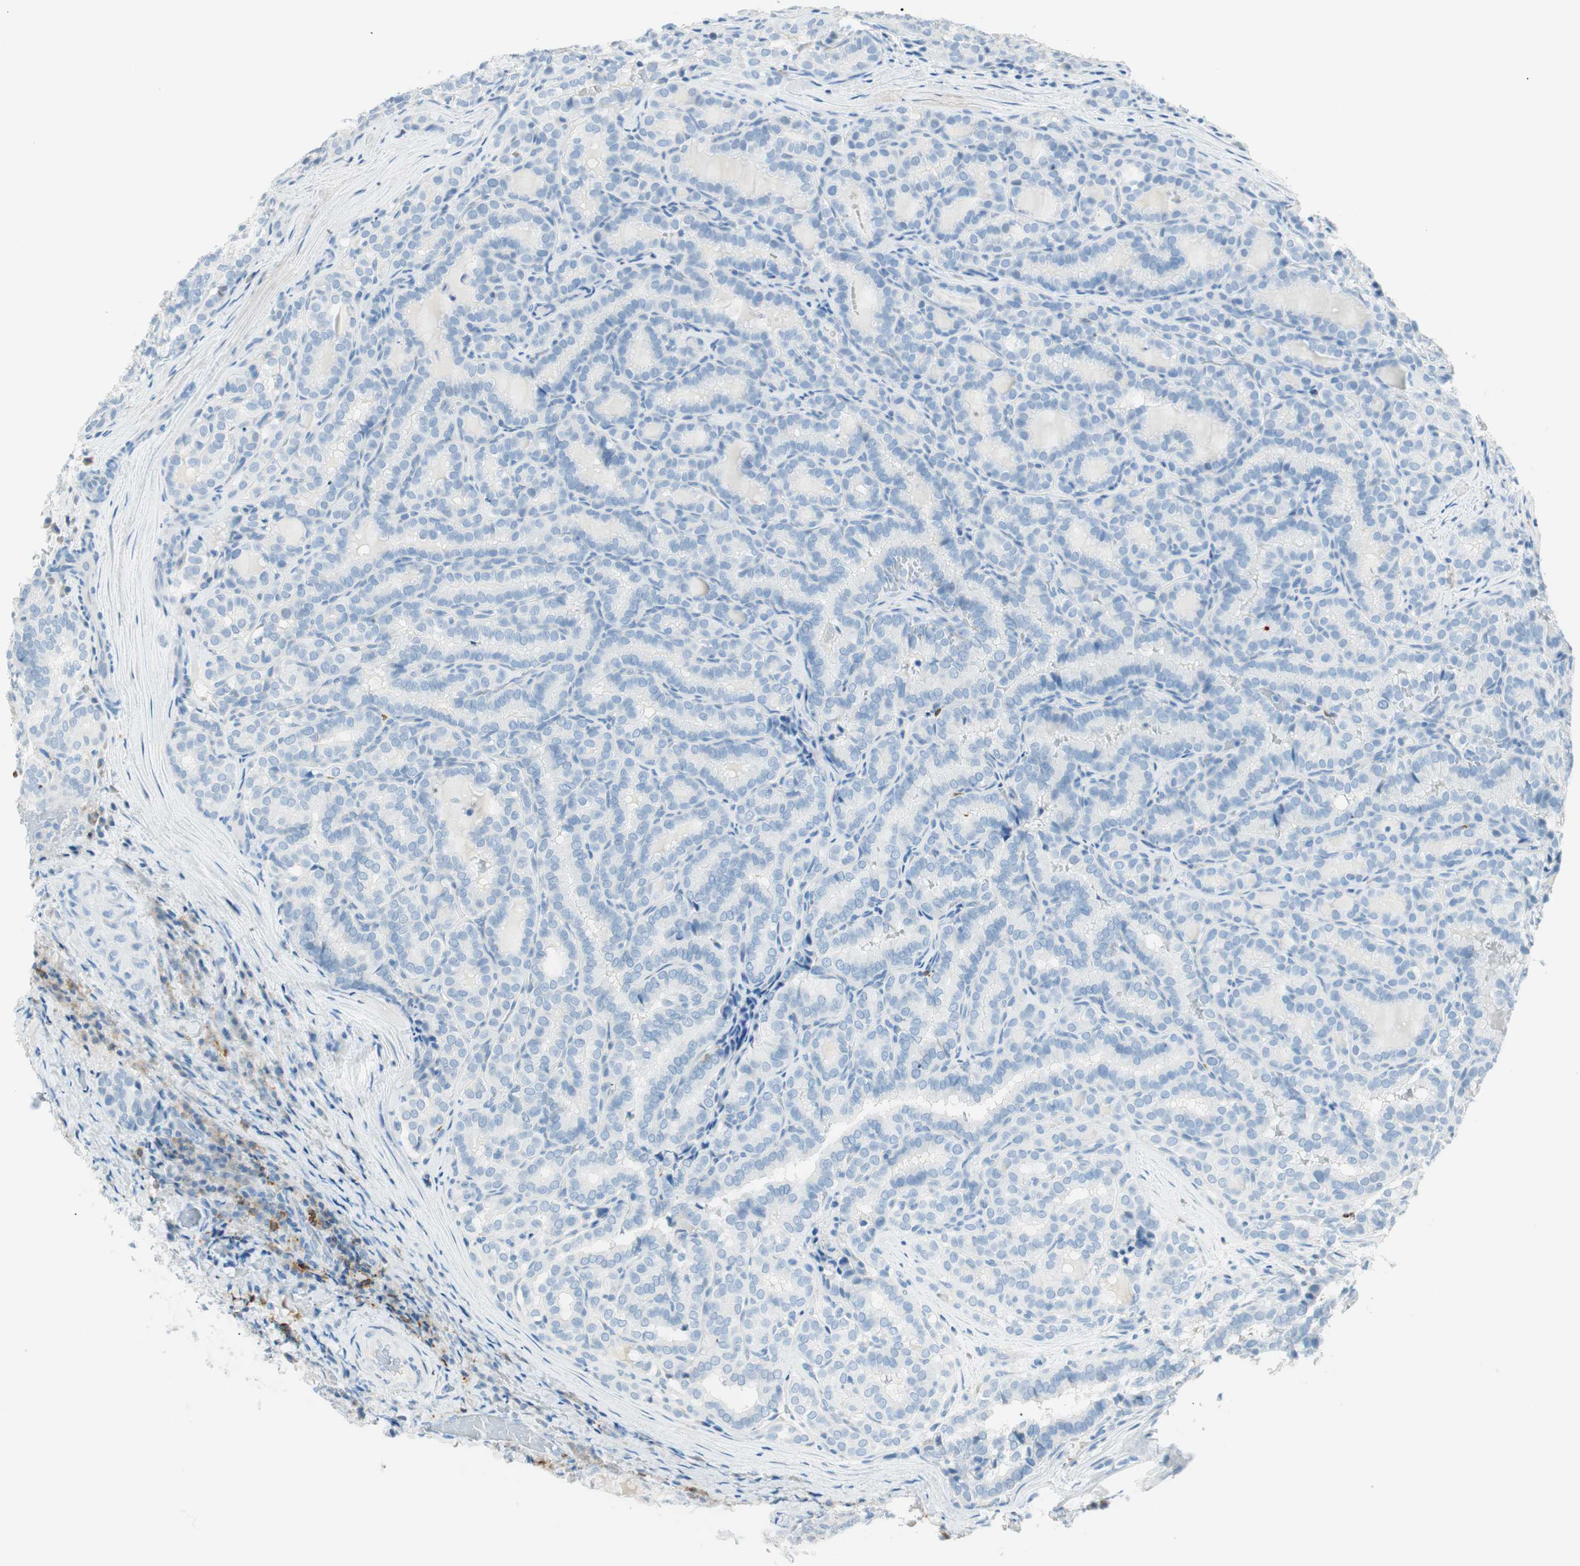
{"staining": {"intensity": "negative", "quantity": "none", "location": "none"}, "tissue": "thyroid cancer", "cell_type": "Tumor cells", "image_type": "cancer", "snomed": [{"axis": "morphology", "description": "Normal tissue, NOS"}, {"axis": "morphology", "description": "Papillary adenocarcinoma, NOS"}, {"axis": "topography", "description": "Thyroid gland"}], "caption": "IHC of human thyroid papillary adenocarcinoma shows no positivity in tumor cells.", "gene": "TNFRSF13C", "patient": {"sex": "female", "age": 30}}